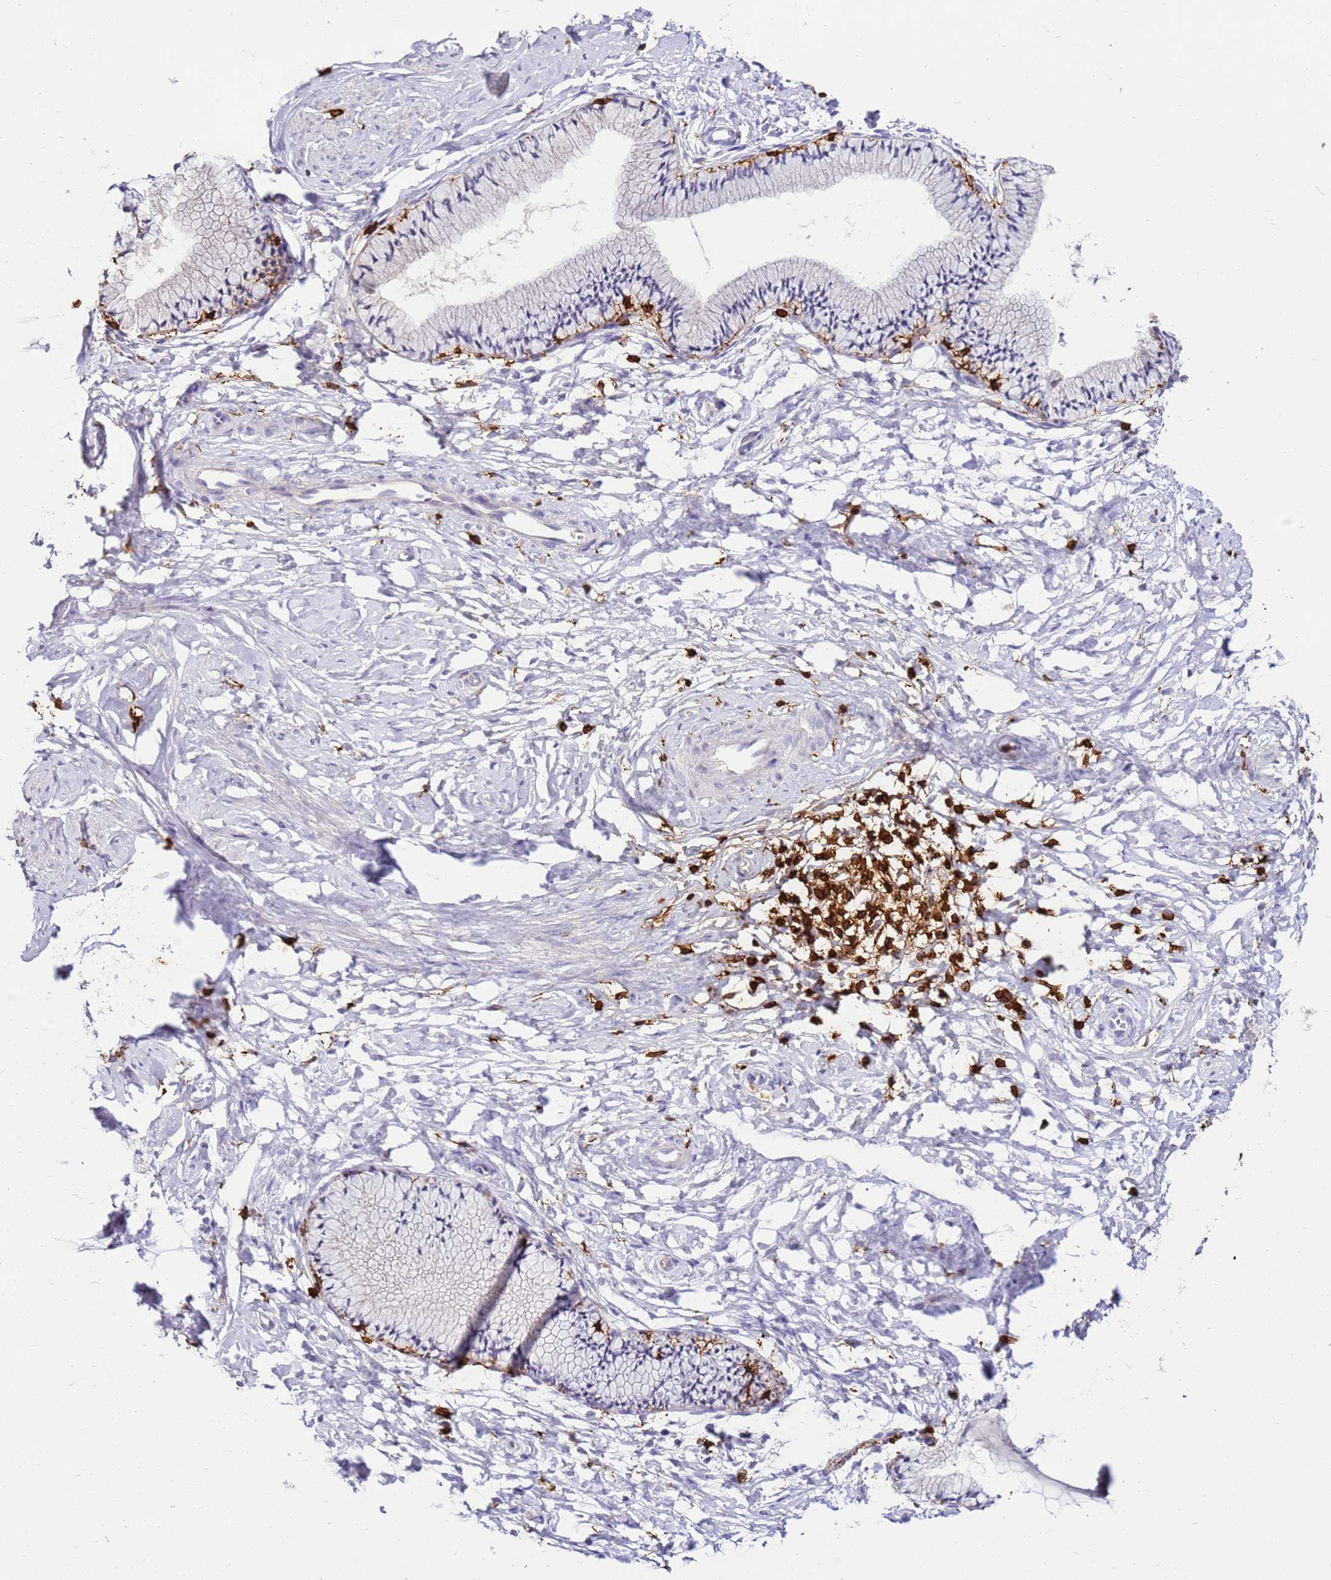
{"staining": {"intensity": "negative", "quantity": "none", "location": "none"}, "tissue": "cervix", "cell_type": "Glandular cells", "image_type": "normal", "snomed": [{"axis": "morphology", "description": "Normal tissue, NOS"}, {"axis": "topography", "description": "Cervix"}], "caption": "Cervix was stained to show a protein in brown. There is no significant expression in glandular cells. (DAB immunohistochemistry, high magnification).", "gene": "CORO1A", "patient": {"sex": "female", "age": 33}}